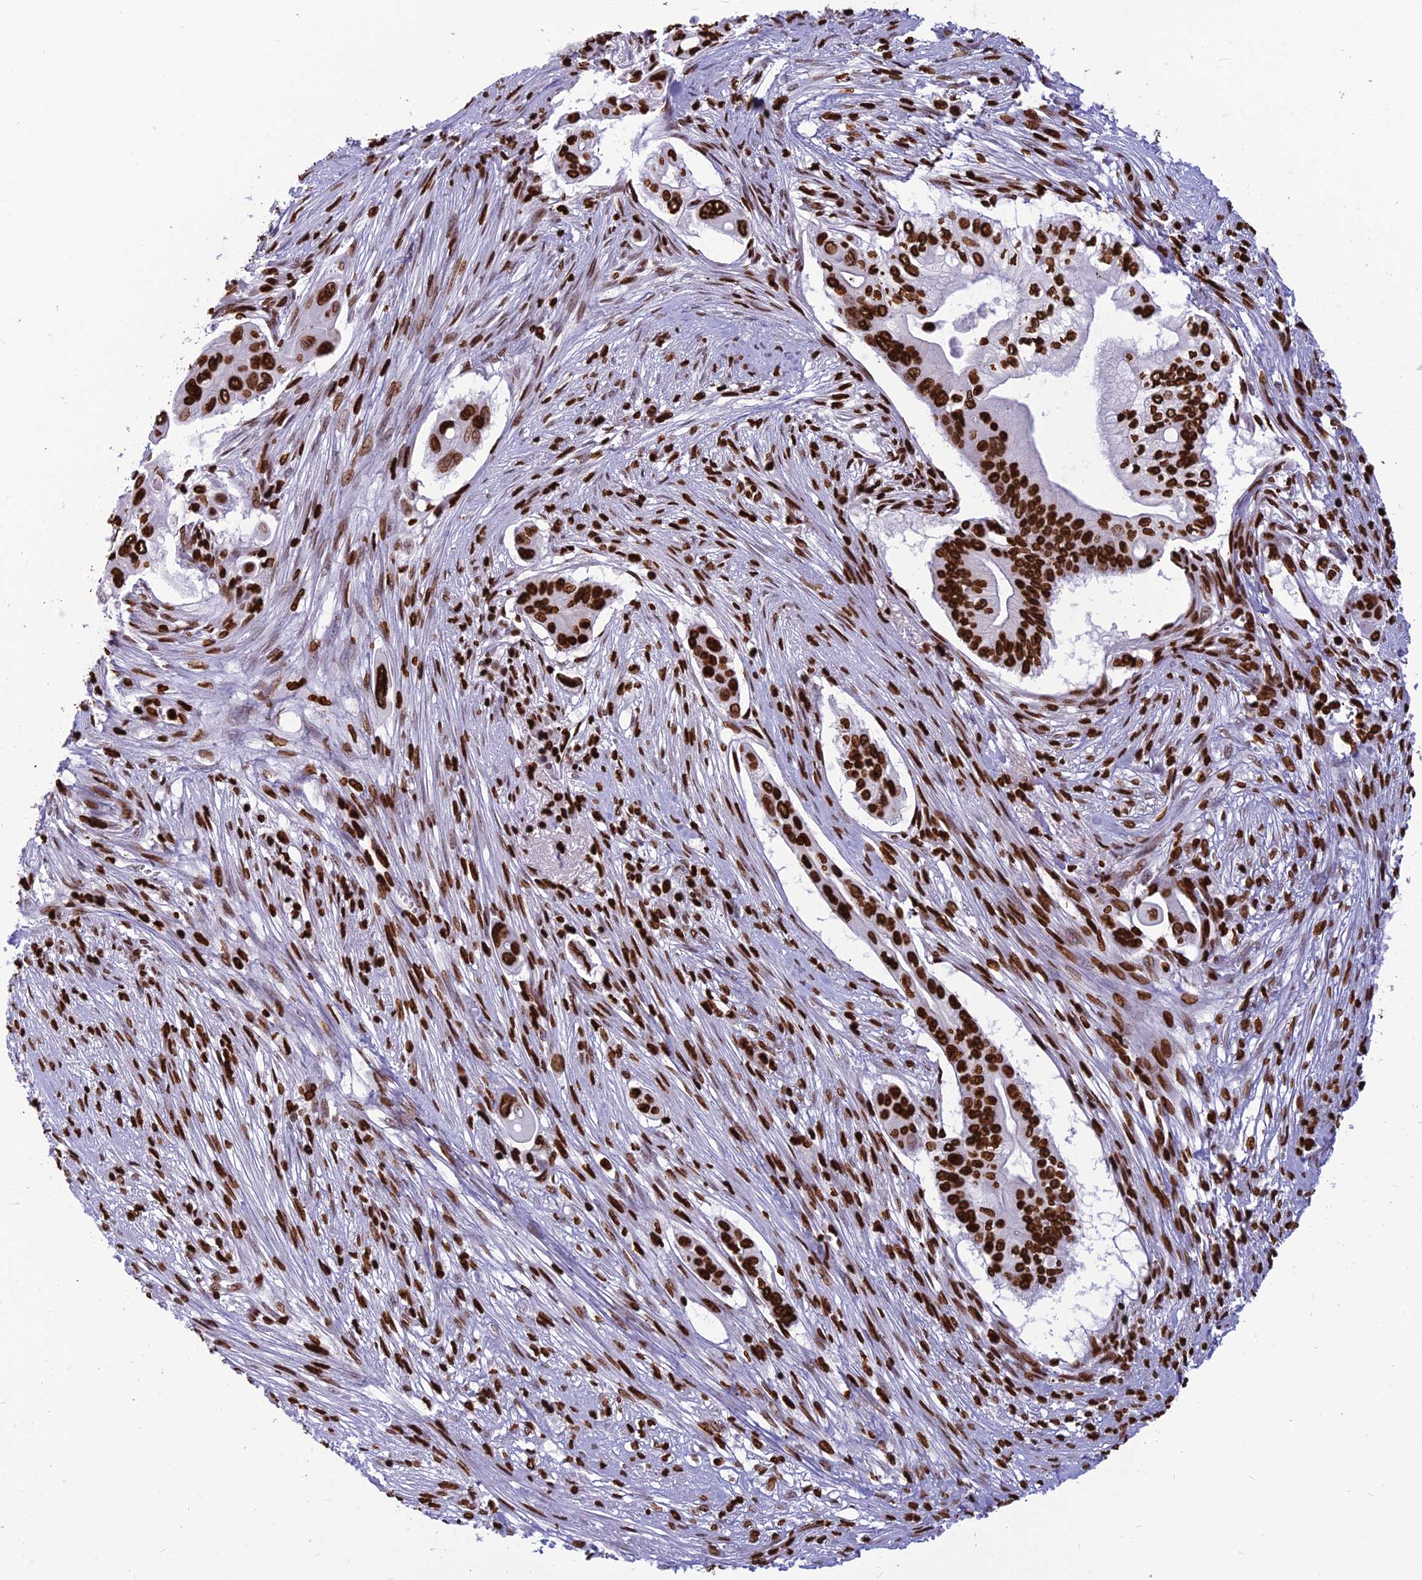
{"staining": {"intensity": "strong", "quantity": ">75%", "location": "nuclear"}, "tissue": "pancreatic cancer", "cell_type": "Tumor cells", "image_type": "cancer", "snomed": [{"axis": "morphology", "description": "Adenocarcinoma, NOS"}, {"axis": "topography", "description": "Pancreas"}], "caption": "This is an image of IHC staining of pancreatic cancer (adenocarcinoma), which shows strong expression in the nuclear of tumor cells.", "gene": "AKAP17A", "patient": {"sex": "male", "age": 68}}